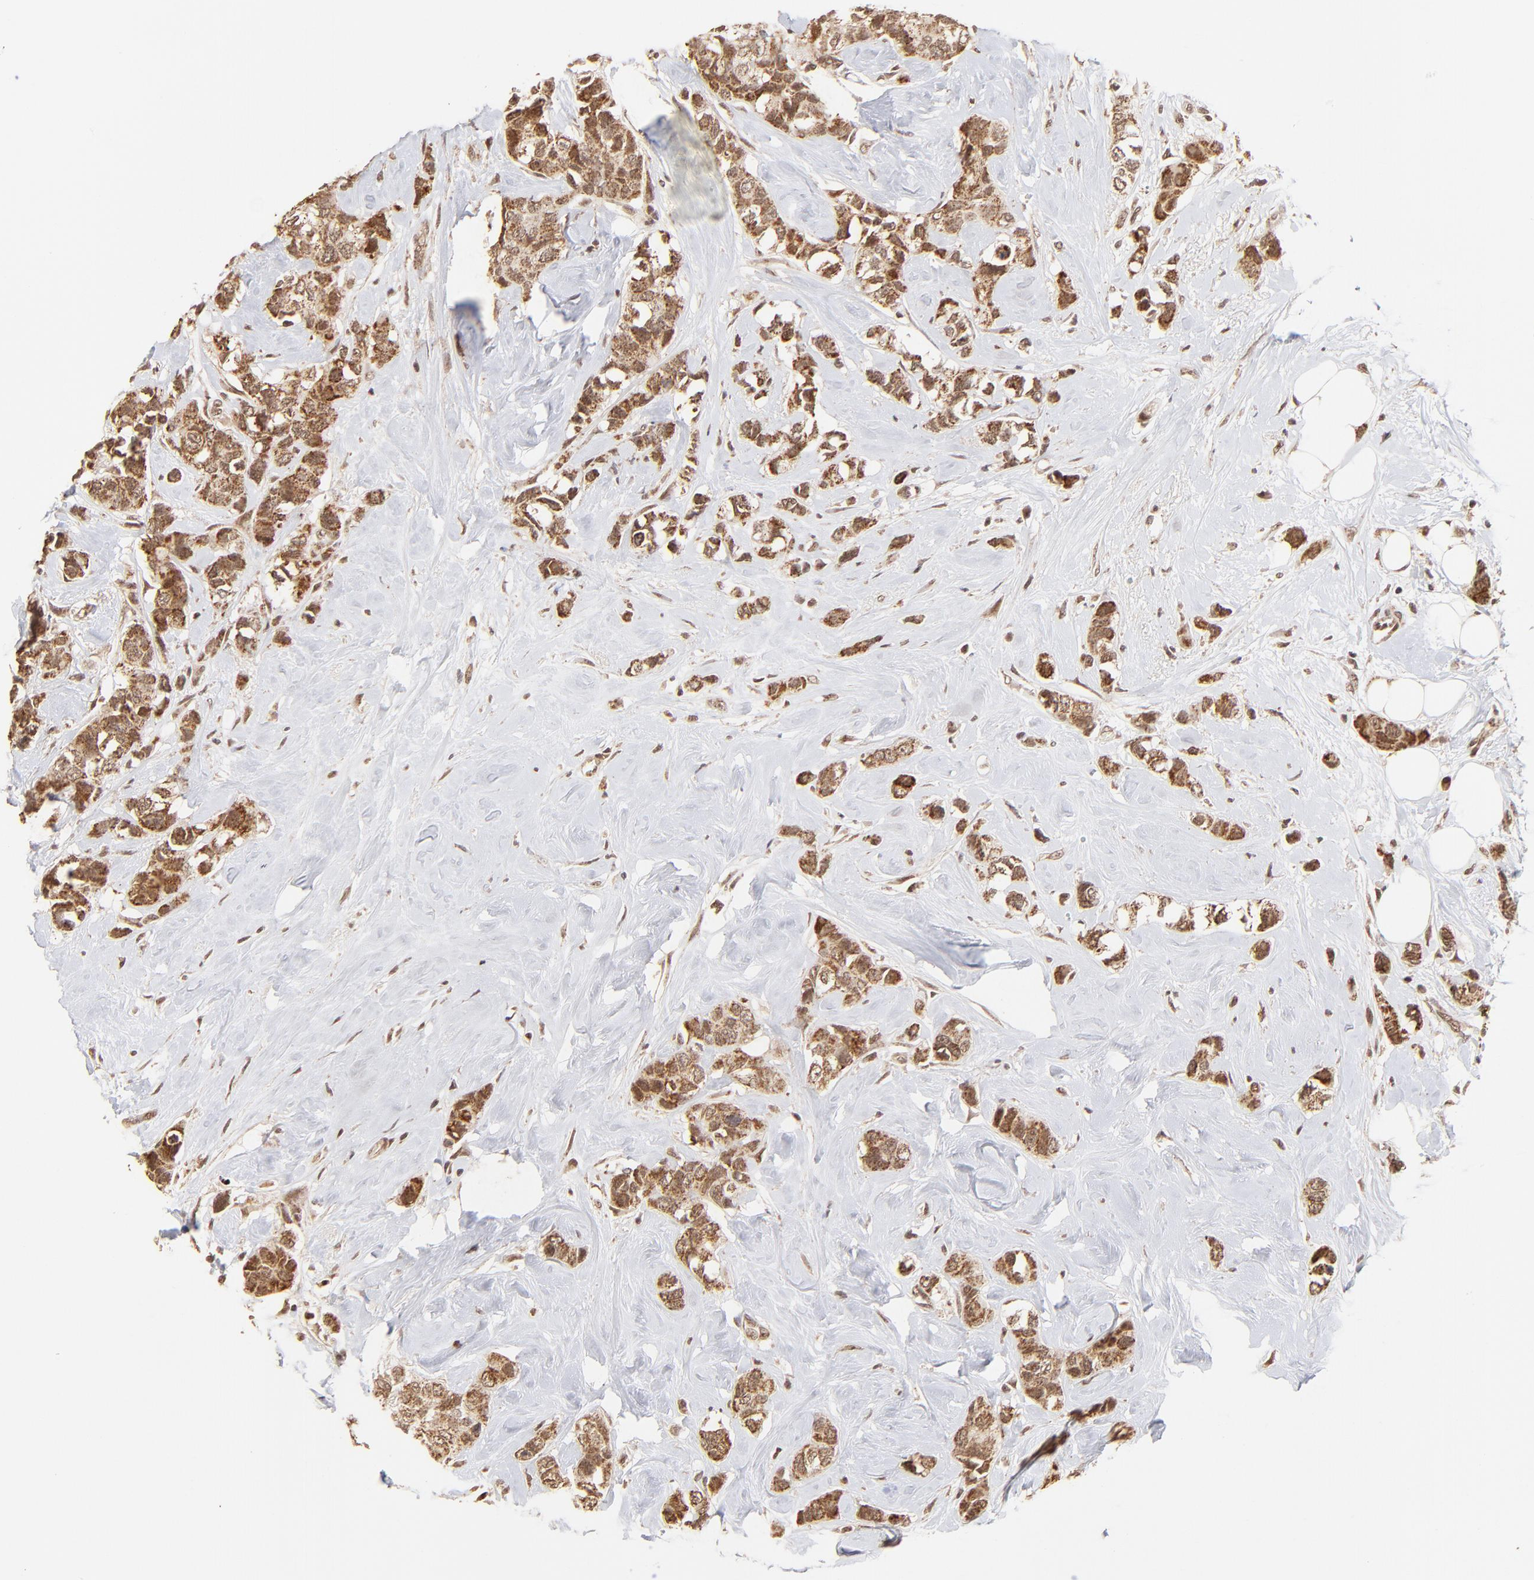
{"staining": {"intensity": "strong", "quantity": ">75%", "location": "cytoplasmic/membranous"}, "tissue": "breast cancer", "cell_type": "Tumor cells", "image_type": "cancer", "snomed": [{"axis": "morphology", "description": "Duct carcinoma"}, {"axis": "topography", "description": "Breast"}], "caption": "Human breast cancer stained with a brown dye exhibits strong cytoplasmic/membranous positive positivity in approximately >75% of tumor cells.", "gene": "MED15", "patient": {"sex": "female", "age": 51}}